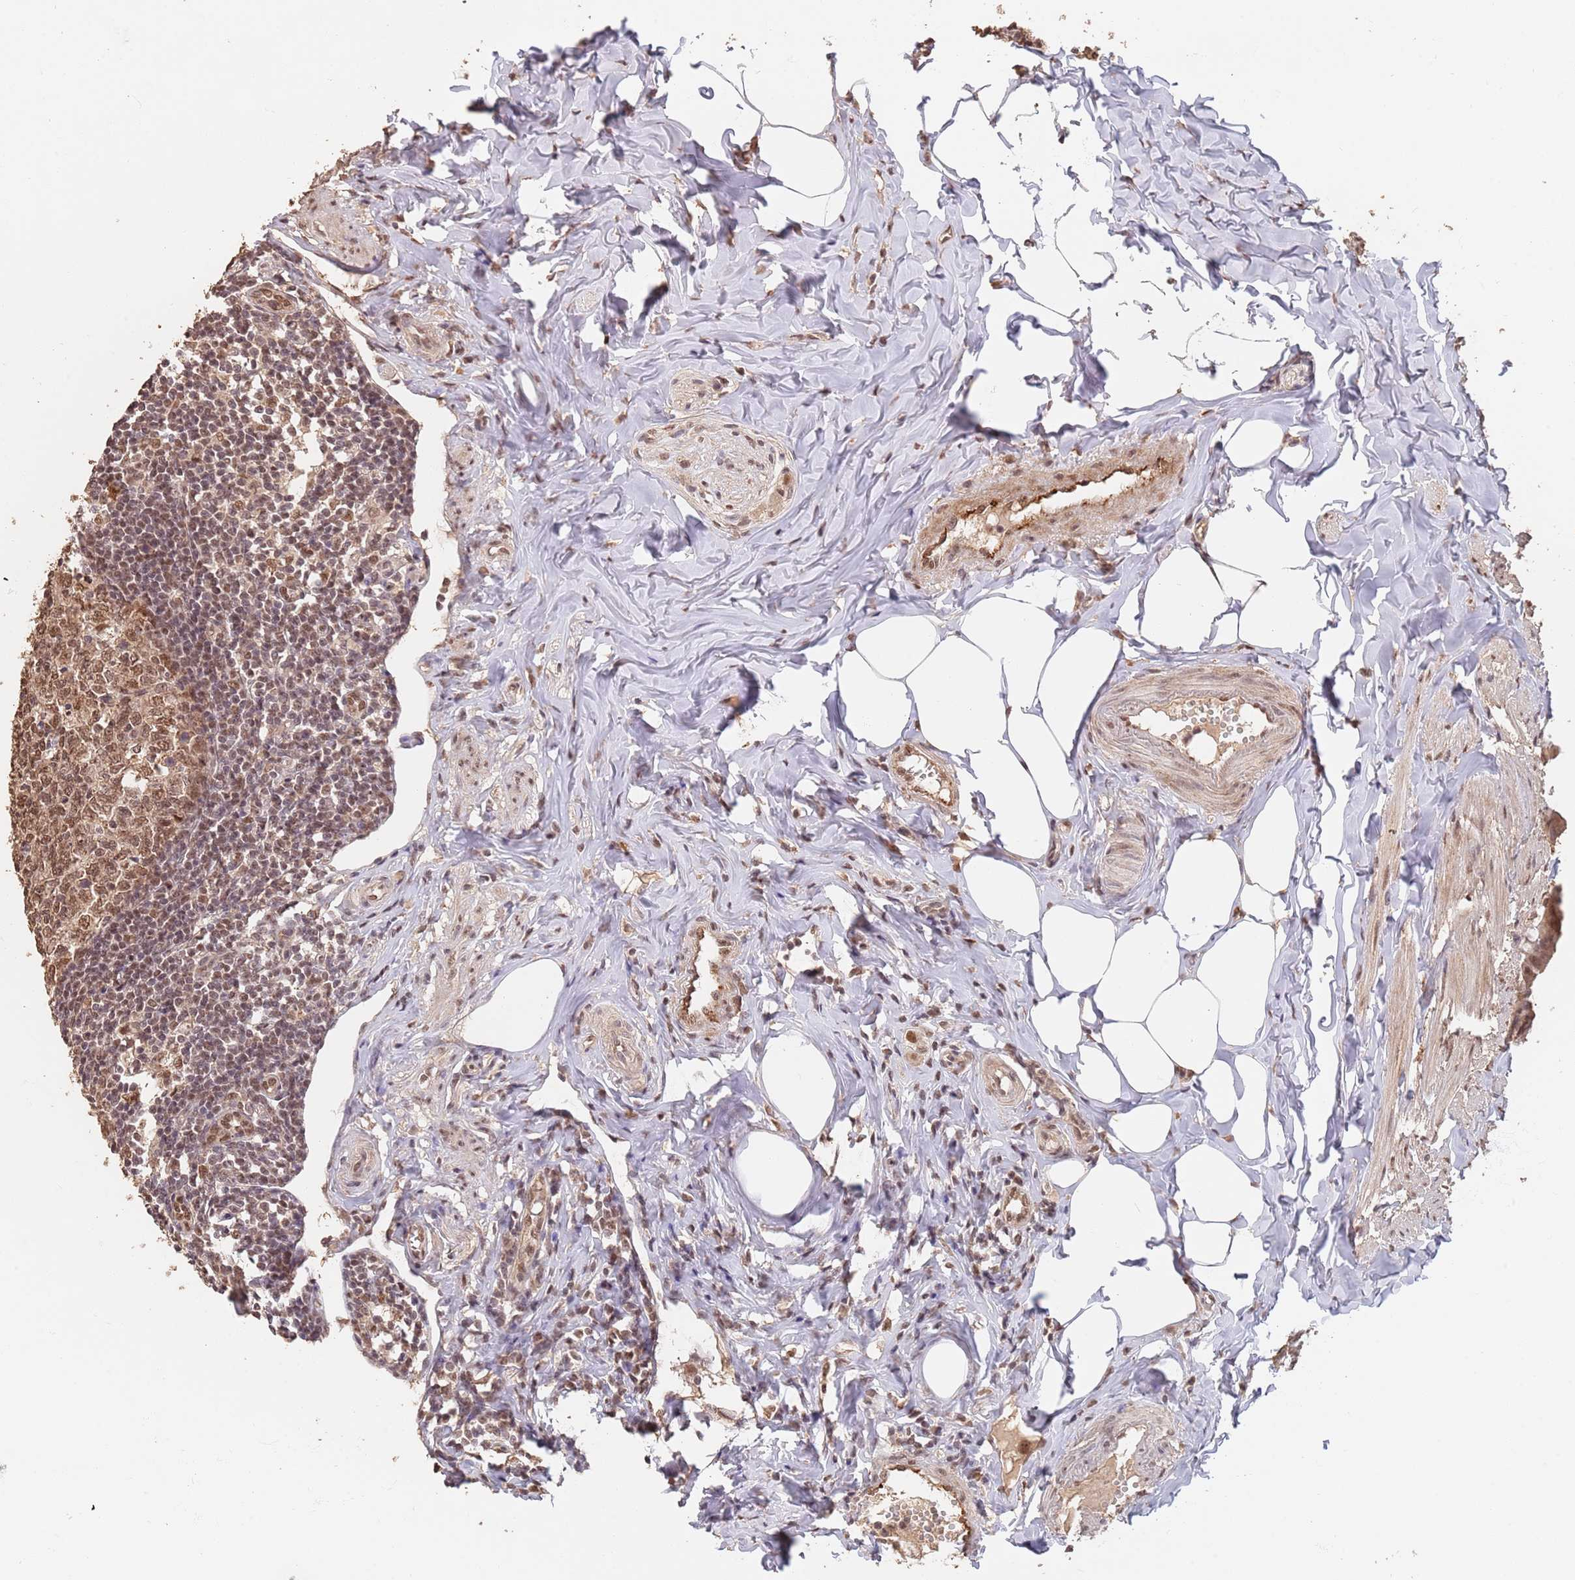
{"staining": {"intensity": "moderate", "quantity": ">75%", "location": "cytoplasmic/membranous,nuclear"}, "tissue": "appendix", "cell_type": "Glandular cells", "image_type": "normal", "snomed": [{"axis": "morphology", "description": "Normal tissue, NOS"}, {"axis": "topography", "description": "Appendix"}], "caption": "Protein expression analysis of benign appendix reveals moderate cytoplasmic/membranous,nuclear staining in approximately >75% of glandular cells. (DAB (3,3'-diaminobenzidine) = brown stain, brightfield microscopy at high magnification).", "gene": "RFXANK", "patient": {"sex": "female", "age": 33}}